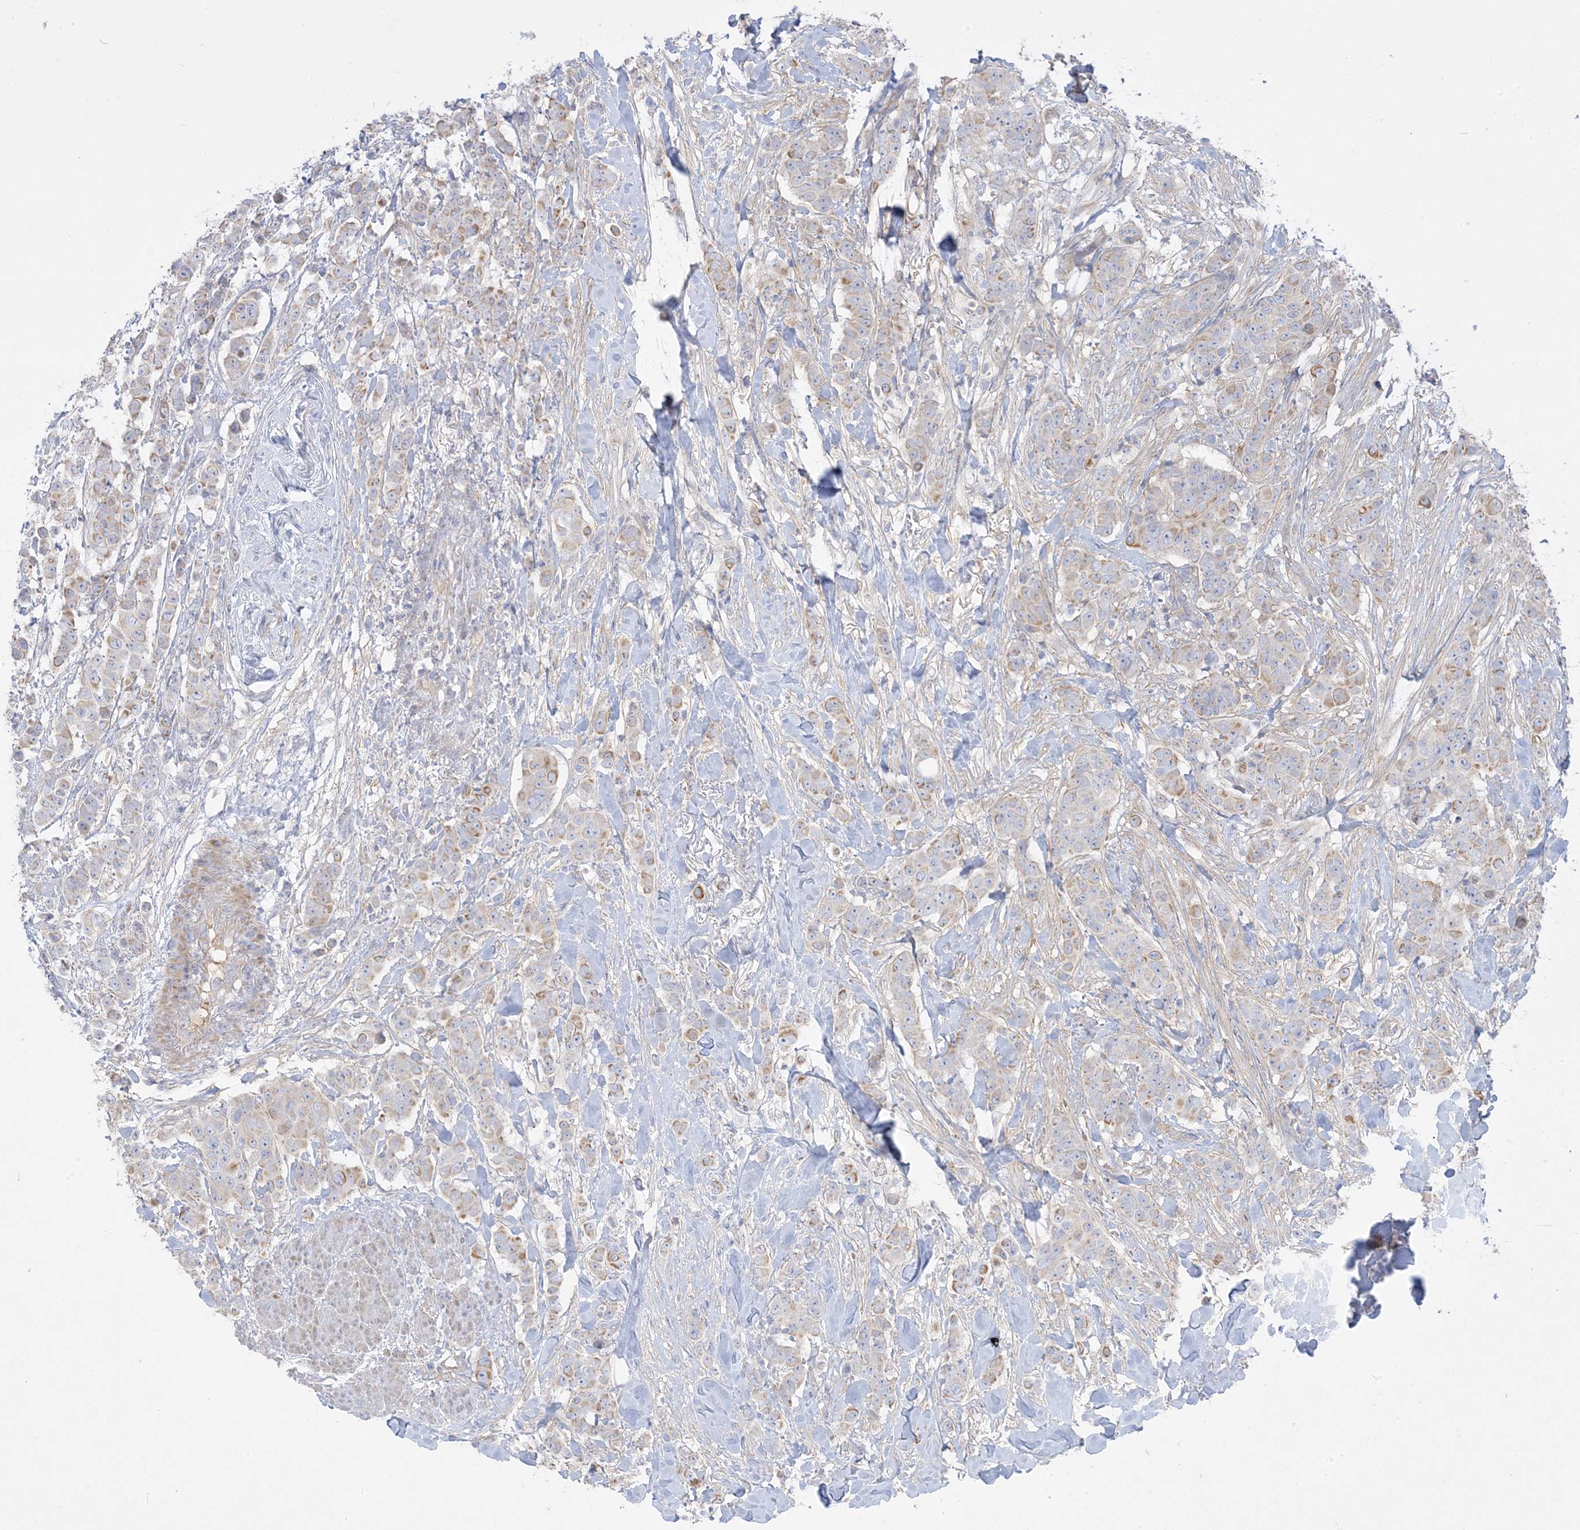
{"staining": {"intensity": "weak", "quantity": "<25%", "location": "cytoplasmic/membranous"}, "tissue": "breast cancer", "cell_type": "Tumor cells", "image_type": "cancer", "snomed": [{"axis": "morphology", "description": "Duct carcinoma"}, {"axis": "topography", "description": "Breast"}], "caption": "Immunohistochemistry of human breast cancer displays no expression in tumor cells.", "gene": "ARHGEF9", "patient": {"sex": "female", "age": 40}}